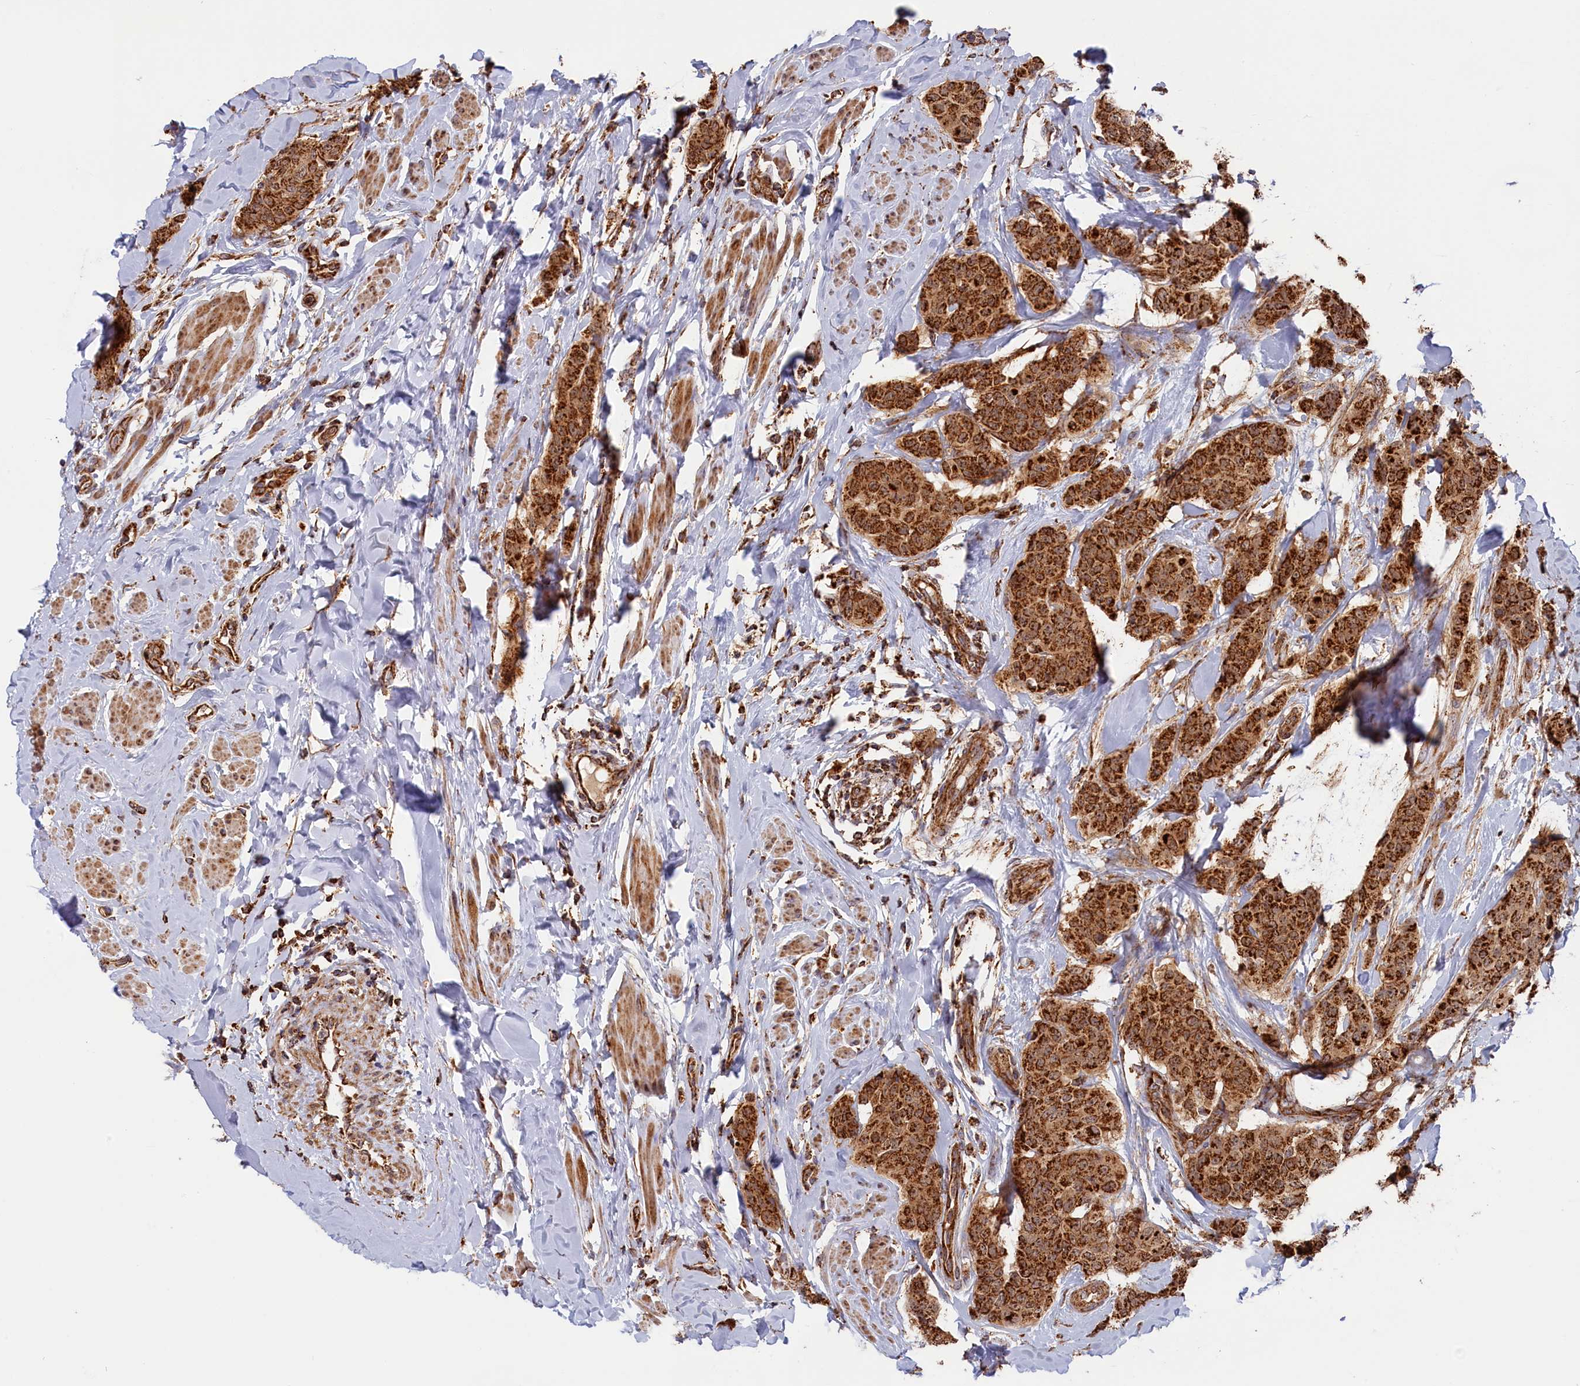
{"staining": {"intensity": "strong", "quantity": ">75%", "location": "cytoplasmic/membranous"}, "tissue": "breast cancer", "cell_type": "Tumor cells", "image_type": "cancer", "snomed": [{"axis": "morphology", "description": "Duct carcinoma"}, {"axis": "topography", "description": "Breast"}], "caption": "This image demonstrates intraductal carcinoma (breast) stained with immunohistochemistry (IHC) to label a protein in brown. The cytoplasmic/membranous of tumor cells show strong positivity for the protein. Nuclei are counter-stained blue.", "gene": "MACROD1", "patient": {"sex": "female", "age": 40}}